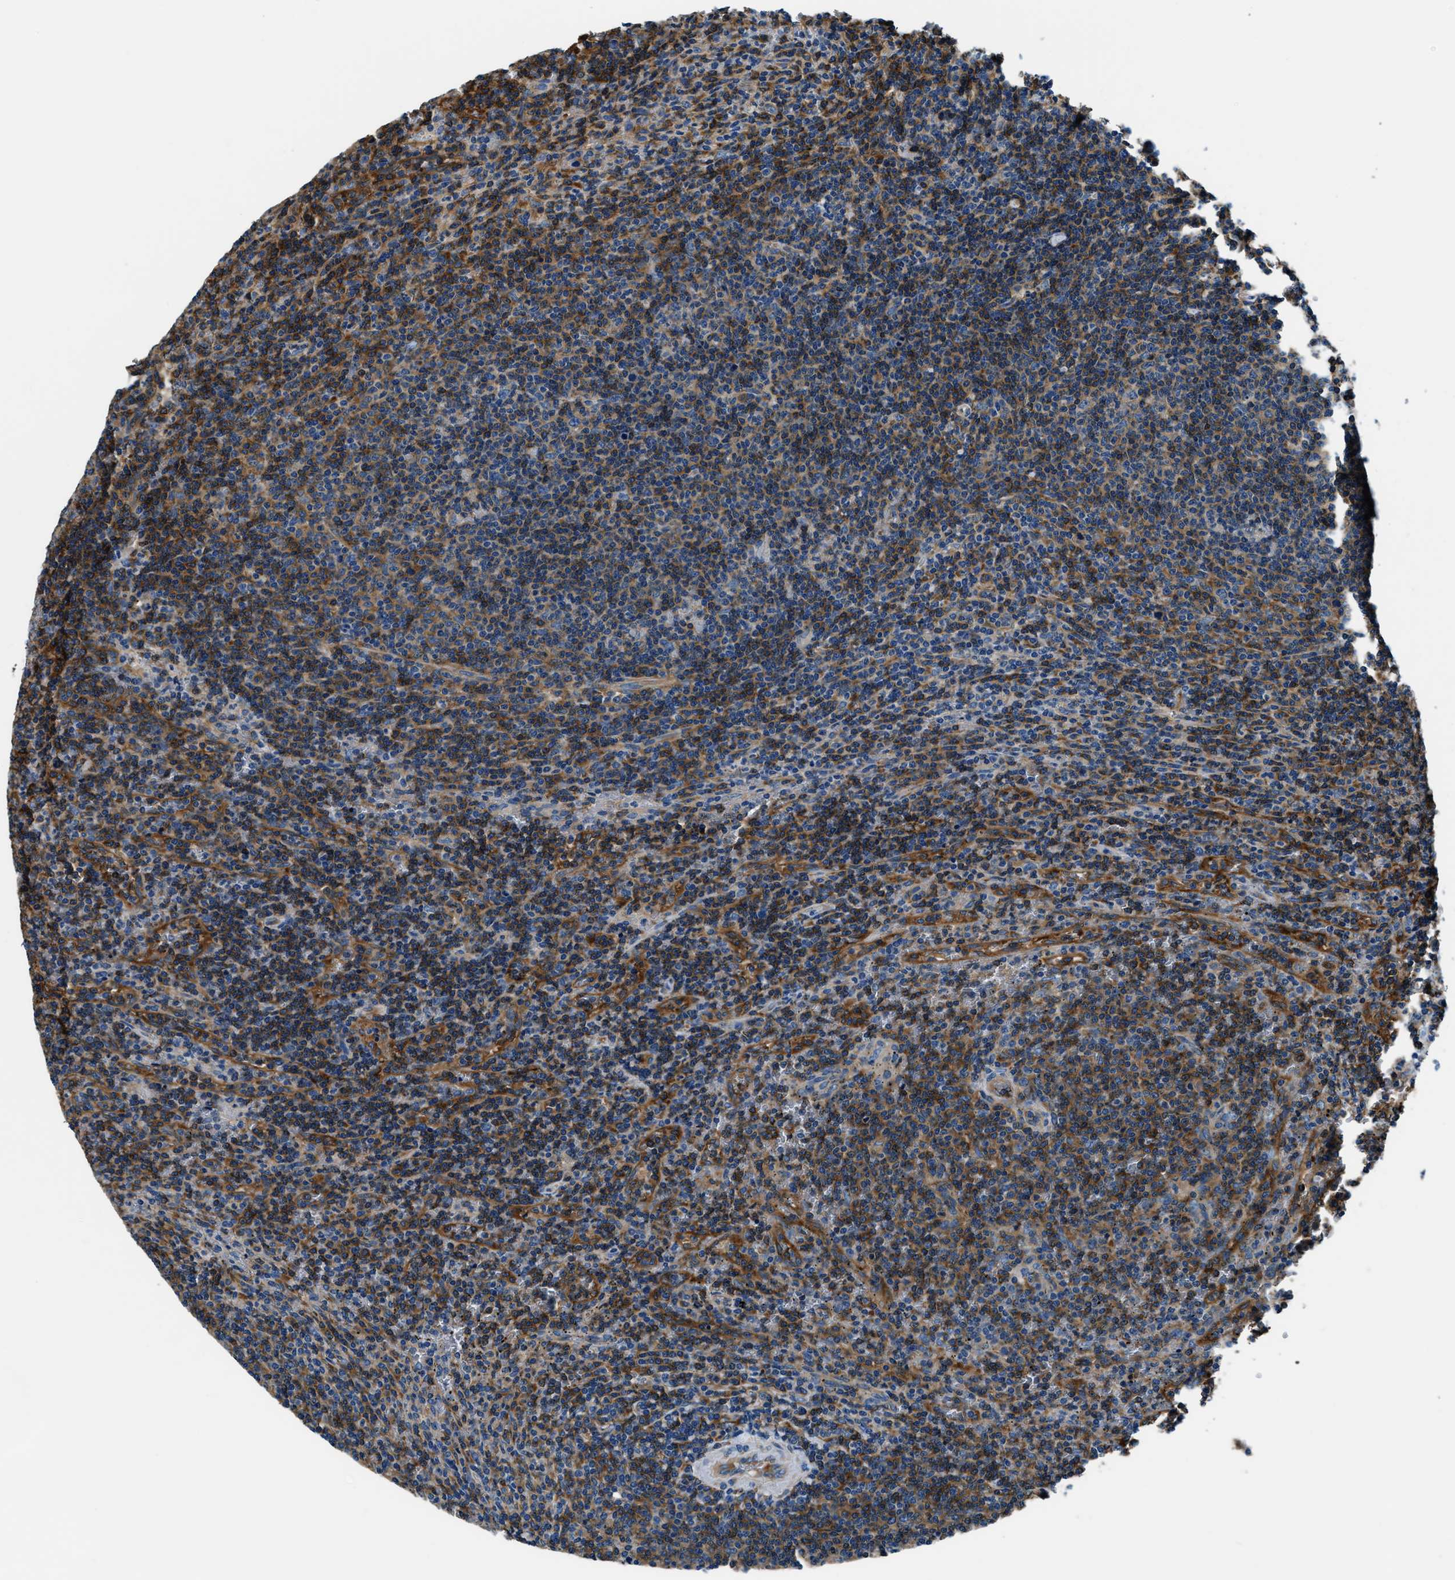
{"staining": {"intensity": "strong", "quantity": "25%-75%", "location": "cytoplasmic/membranous"}, "tissue": "lymphoma", "cell_type": "Tumor cells", "image_type": "cancer", "snomed": [{"axis": "morphology", "description": "Malignant lymphoma, non-Hodgkin's type, Low grade"}, {"axis": "topography", "description": "Spleen"}], "caption": "Protein analysis of lymphoma tissue reveals strong cytoplasmic/membranous staining in approximately 25%-75% of tumor cells. (Brightfield microscopy of DAB IHC at high magnification).", "gene": "EEA1", "patient": {"sex": "female", "age": 50}}